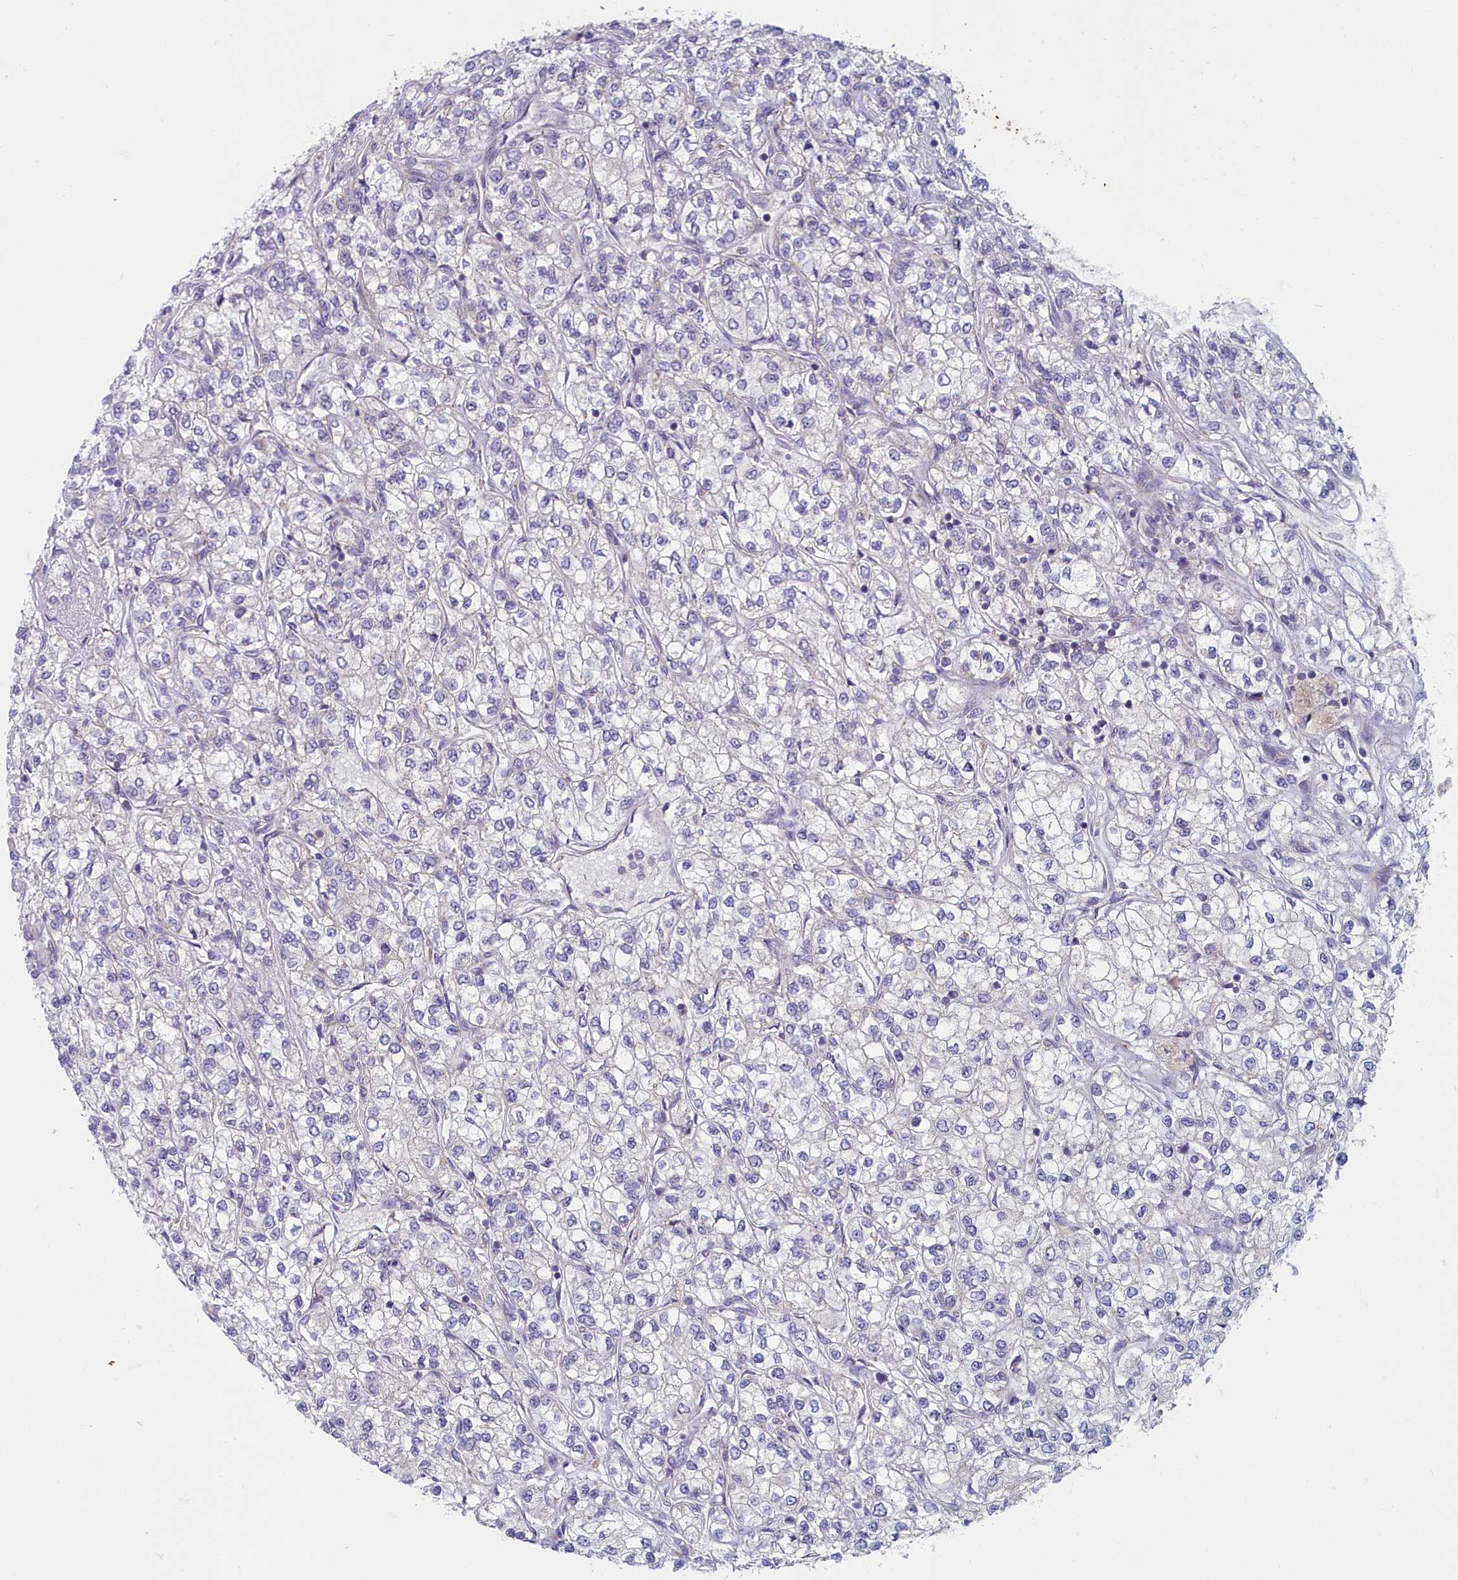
{"staining": {"intensity": "negative", "quantity": "none", "location": "none"}, "tissue": "renal cancer", "cell_type": "Tumor cells", "image_type": "cancer", "snomed": [{"axis": "morphology", "description": "Adenocarcinoma, NOS"}, {"axis": "topography", "description": "Kidney"}], "caption": "There is no significant positivity in tumor cells of renal adenocarcinoma.", "gene": "INSYN2A", "patient": {"sex": "male", "age": 80}}